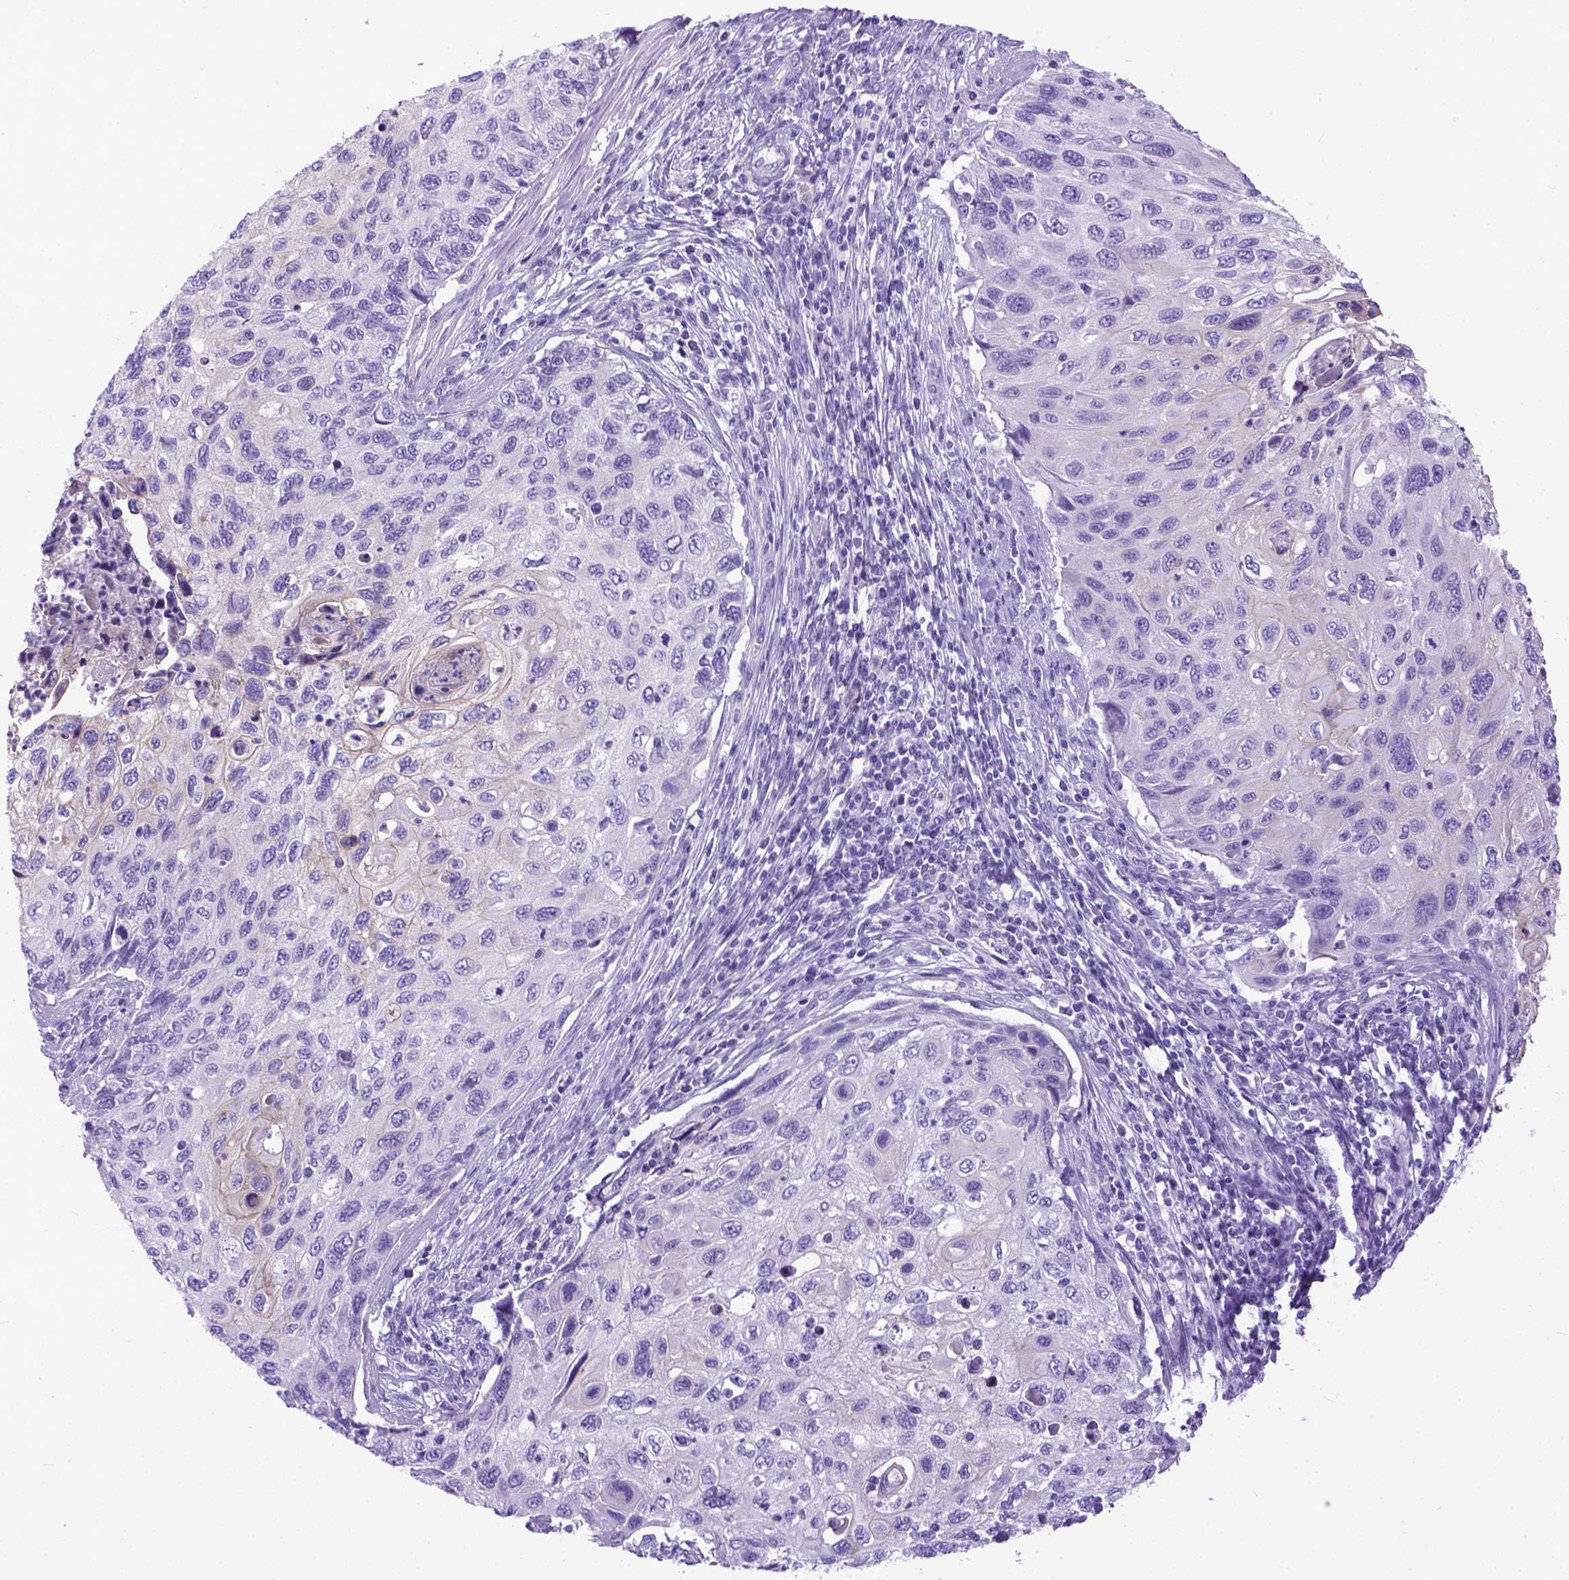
{"staining": {"intensity": "negative", "quantity": "none", "location": "none"}, "tissue": "cervical cancer", "cell_type": "Tumor cells", "image_type": "cancer", "snomed": [{"axis": "morphology", "description": "Squamous cell carcinoma, NOS"}, {"axis": "topography", "description": "Cervix"}], "caption": "DAB (3,3'-diaminobenzidine) immunohistochemical staining of human cervical cancer (squamous cell carcinoma) demonstrates no significant staining in tumor cells. (DAB IHC with hematoxylin counter stain).", "gene": "PPL", "patient": {"sex": "female", "age": 70}}